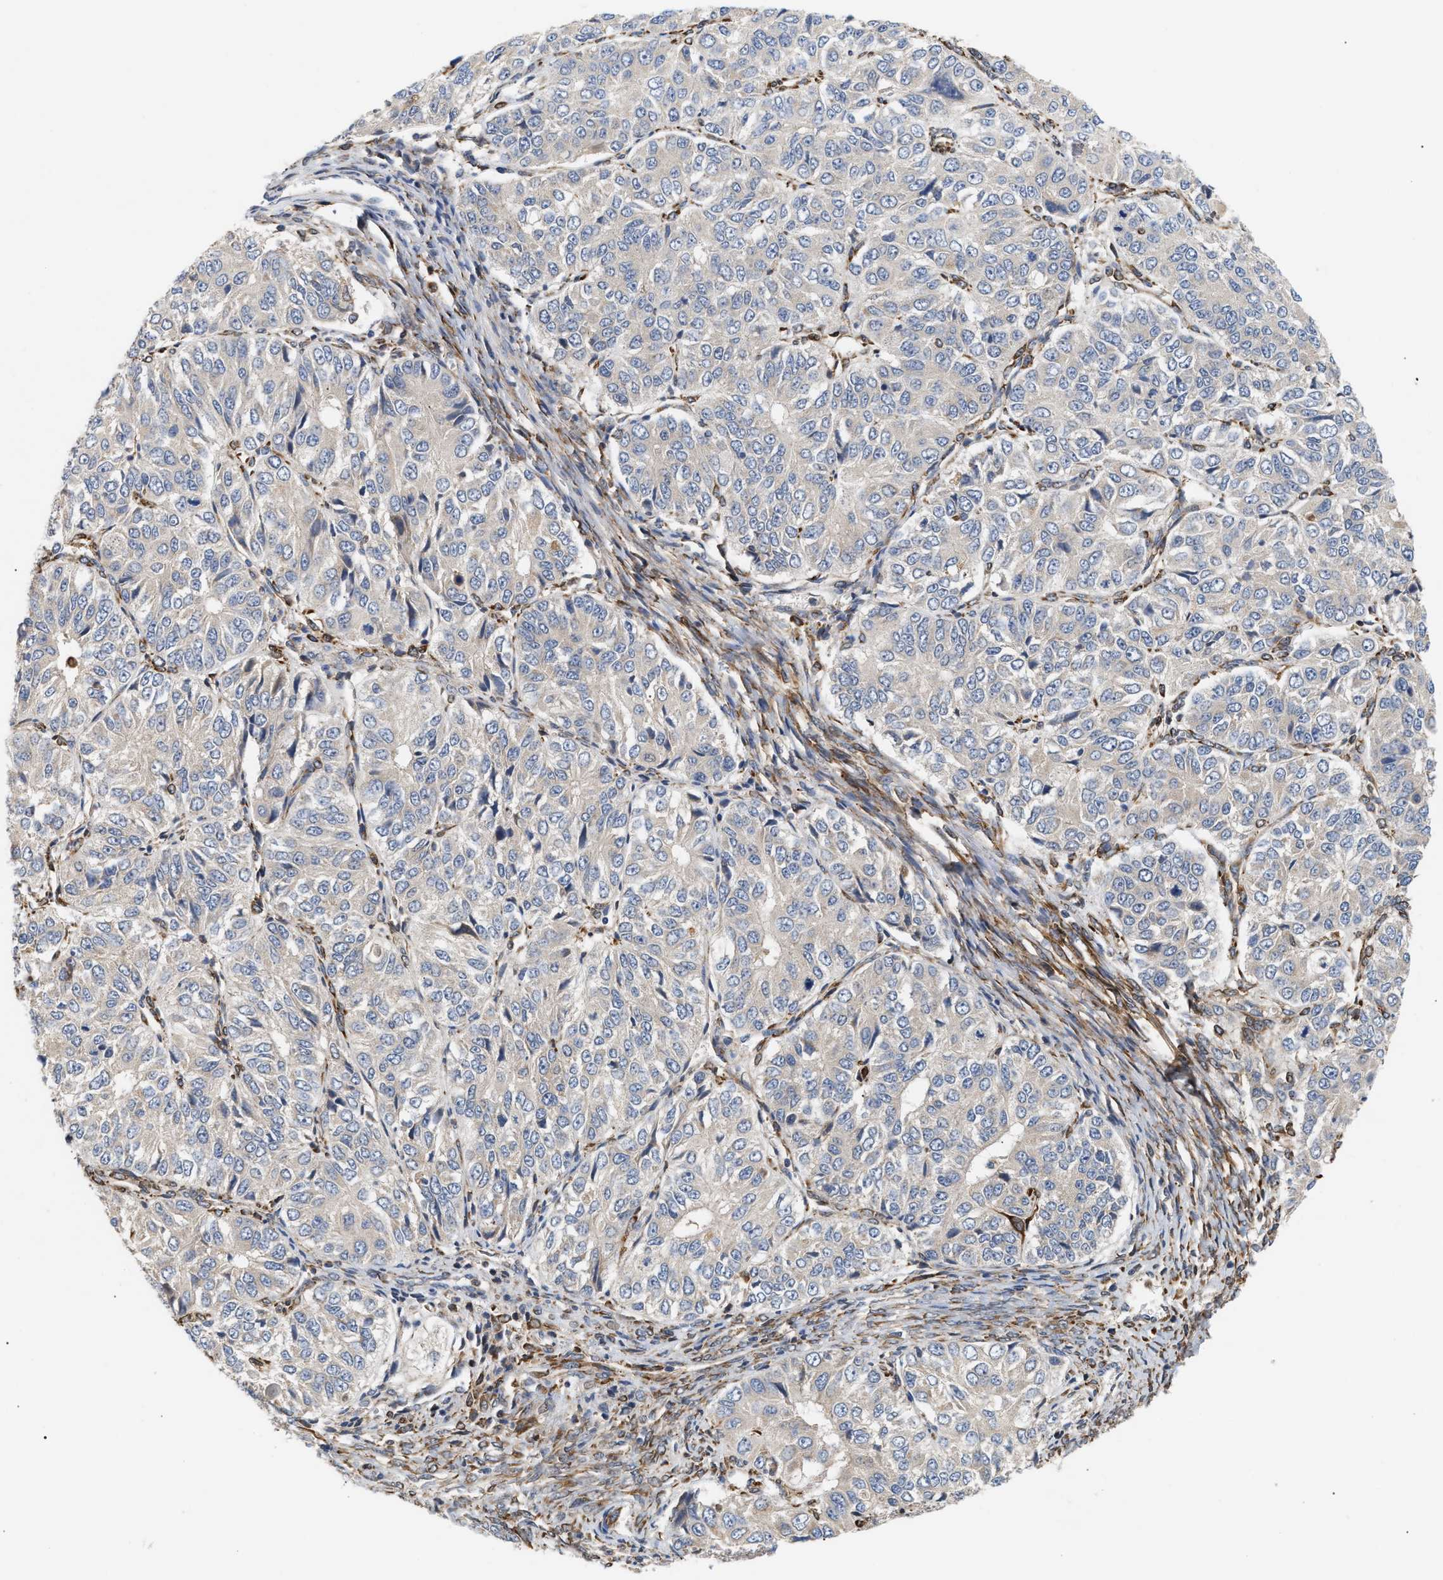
{"staining": {"intensity": "negative", "quantity": "none", "location": "none"}, "tissue": "ovarian cancer", "cell_type": "Tumor cells", "image_type": "cancer", "snomed": [{"axis": "morphology", "description": "Carcinoma, endometroid"}, {"axis": "topography", "description": "Ovary"}], "caption": "Ovarian cancer (endometroid carcinoma) stained for a protein using IHC displays no staining tumor cells.", "gene": "PLCD1", "patient": {"sex": "female", "age": 51}}